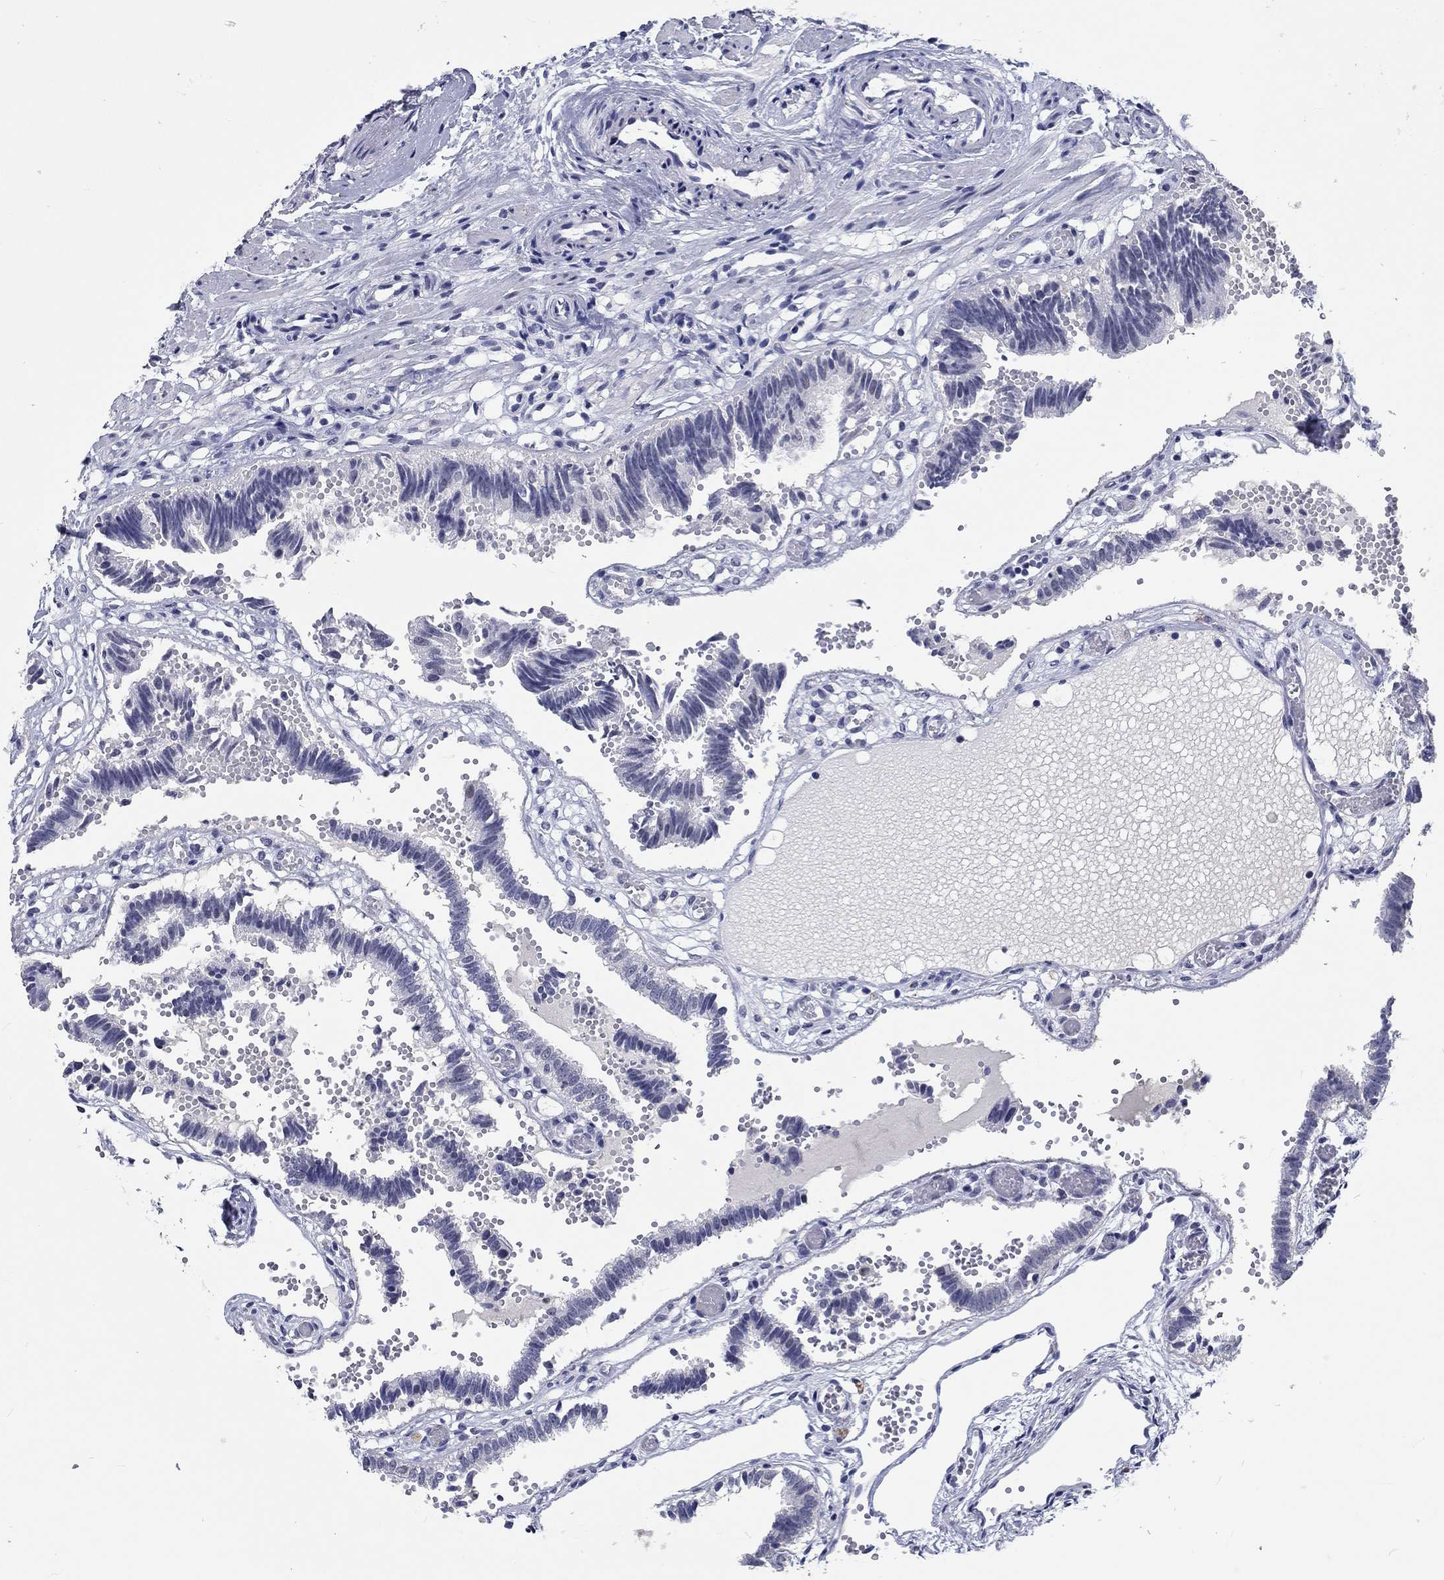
{"staining": {"intensity": "negative", "quantity": "none", "location": "none"}, "tissue": "fallopian tube", "cell_type": "Glandular cells", "image_type": "normal", "snomed": [{"axis": "morphology", "description": "Normal tissue, NOS"}, {"axis": "topography", "description": "Fallopian tube"}], "caption": "High magnification brightfield microscopy of normal fallopian tube stained with DAB (3,3'-diaminobenzidine) (brown) and counterstained with hematoxylin (blue): glandular cells show no significant expression. Brightfield microscopy of immunohistochemistry (IHC) stained with DAB (3,3'-diaminobenzidine) (brown) and hematoxylin (blue), captured at high magnification.", "gene": "GRIN1", "patient": {"sex": "female", "age": 37}}